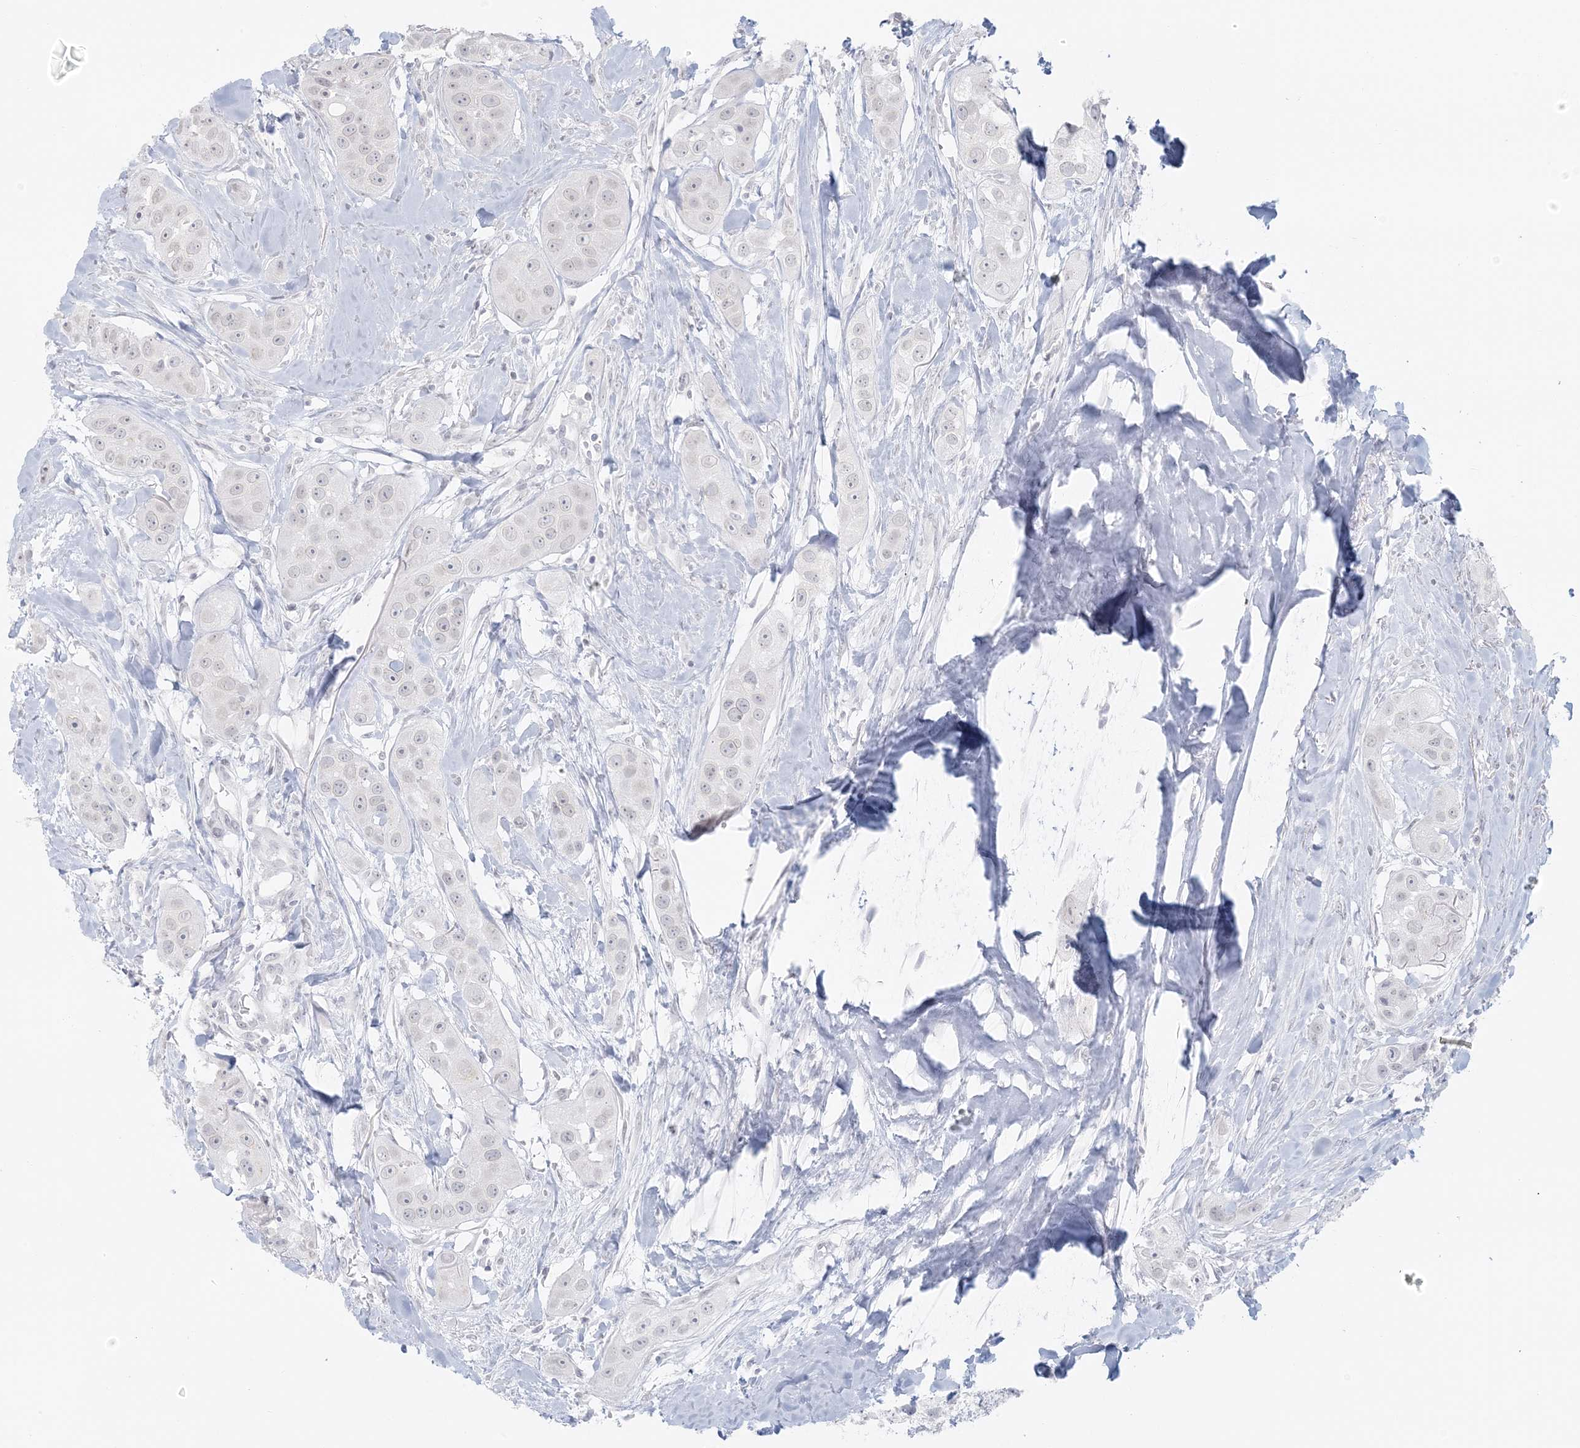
{"staining": {"intensity": "negative", "quantity": "none", "location": "none"}, "tissue": "head and neck cancer", "cell_type": "Tumor cells", "image_type": "cancer", "snomed": [{"axis": "morphology", "description": "Normal tissue, NOS"}, {"axis": "morphology", "description": "Squamous cell carcinoma, NOS"}, {"axis": "topography", "description": "Skeletal muscle"}, {"axis": "topography", "description": "Head-Neck"}], "caption": "The histopathology image shows no staining of tumor cells in head and neck squamous cell carcinoma.", "gene": "LIPT1", "patient": {"sex": "male", "age": 51}}